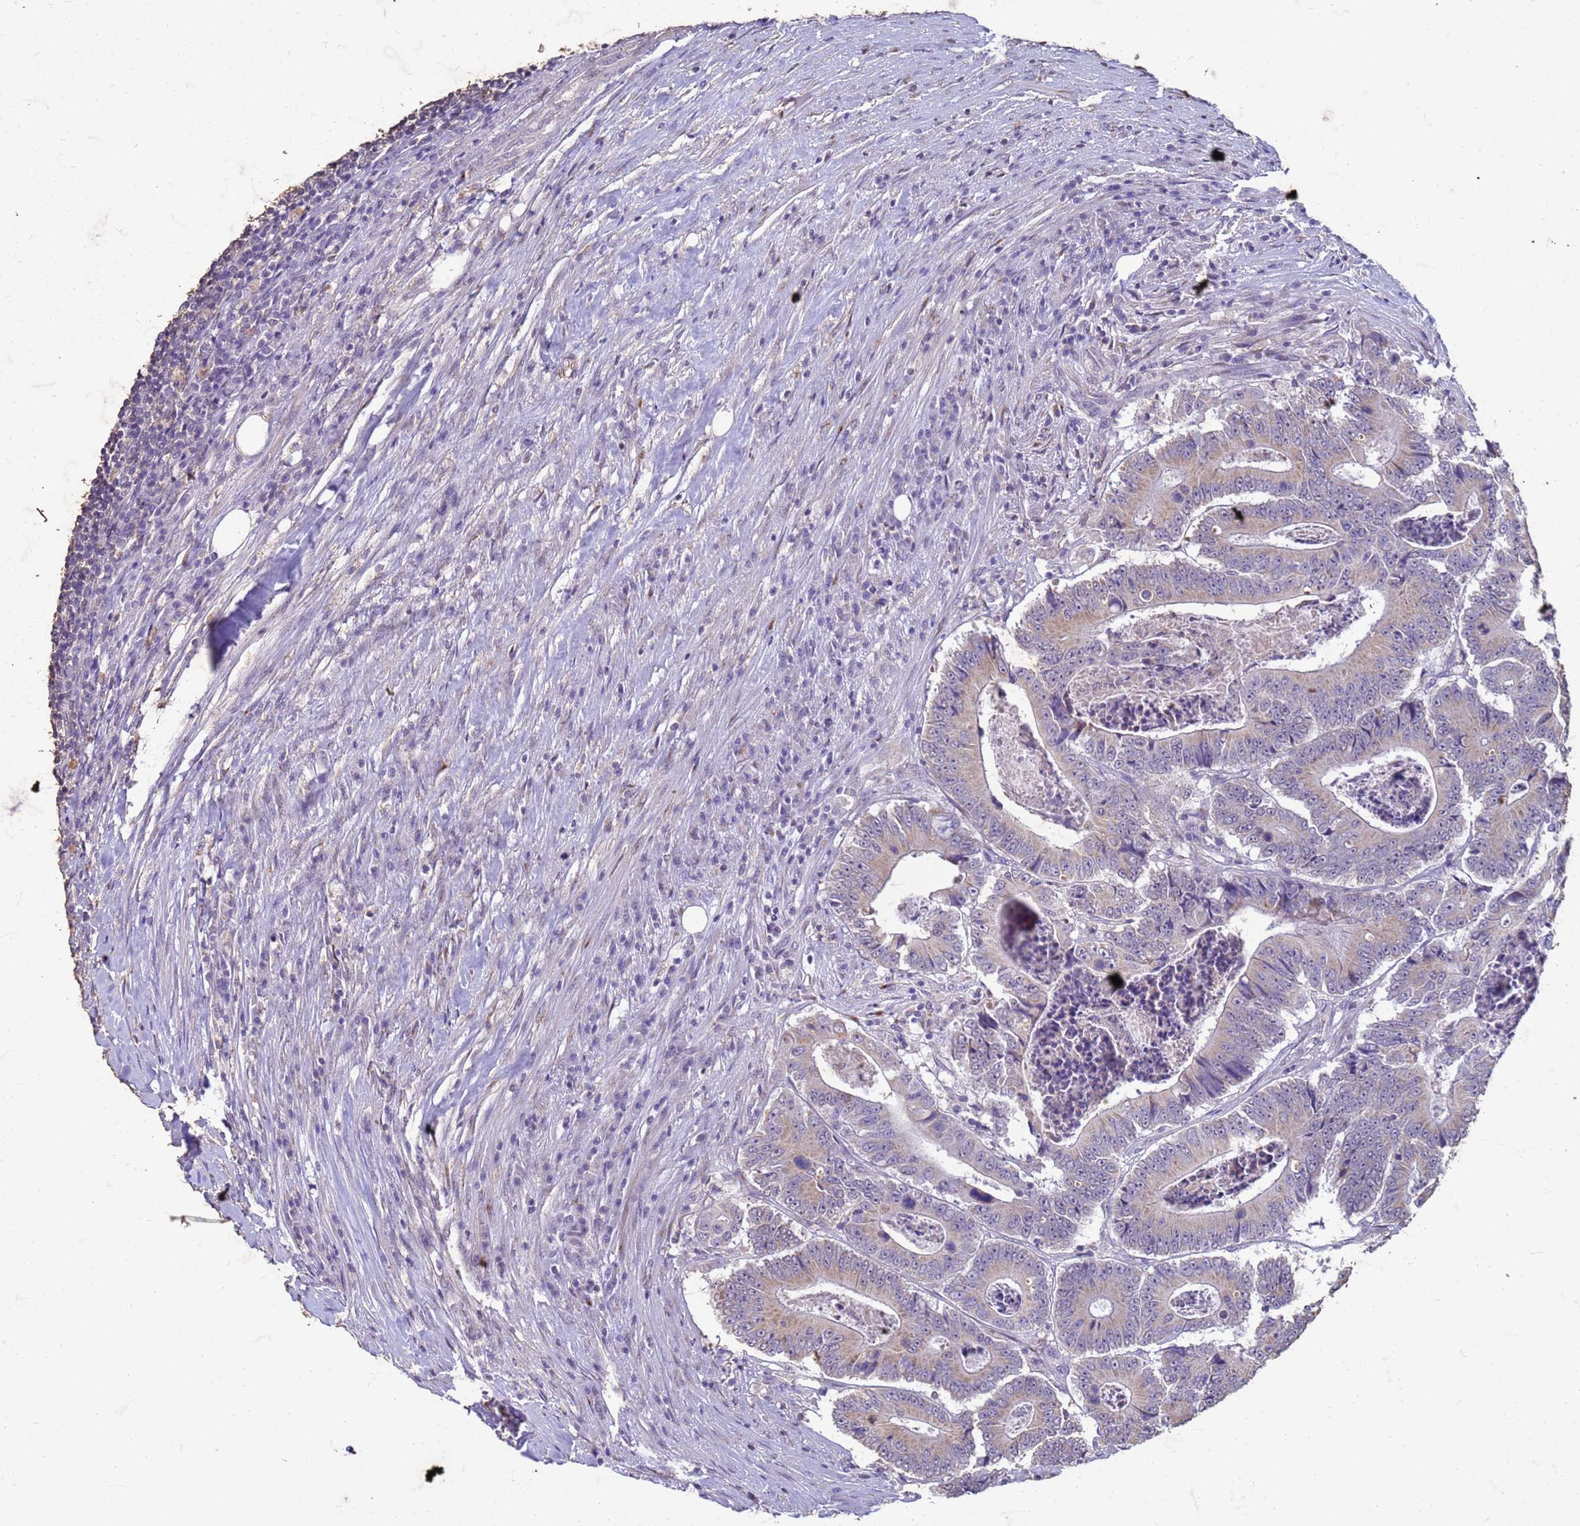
{"staining": {"intensity": "weak", "quantity": "<25%", "location": "cytoplasmic/membranous"}, "tissue": "colorectal cancer", "cell_type": "Tumor cells", "image_type": "cancer", "snomed": [{"axis": "morphology", "description": "Adenocarcinoma, NOS"}, {"axis": "topography", "description": "Colon"}], "caption": "Colorectal cancer (adenocarcinoma) was stained to show a protein in brown. There is no significant expression in tumor cells.", "gene": "SLC25A15", "patient": {"sex": "male", "age": 83}}